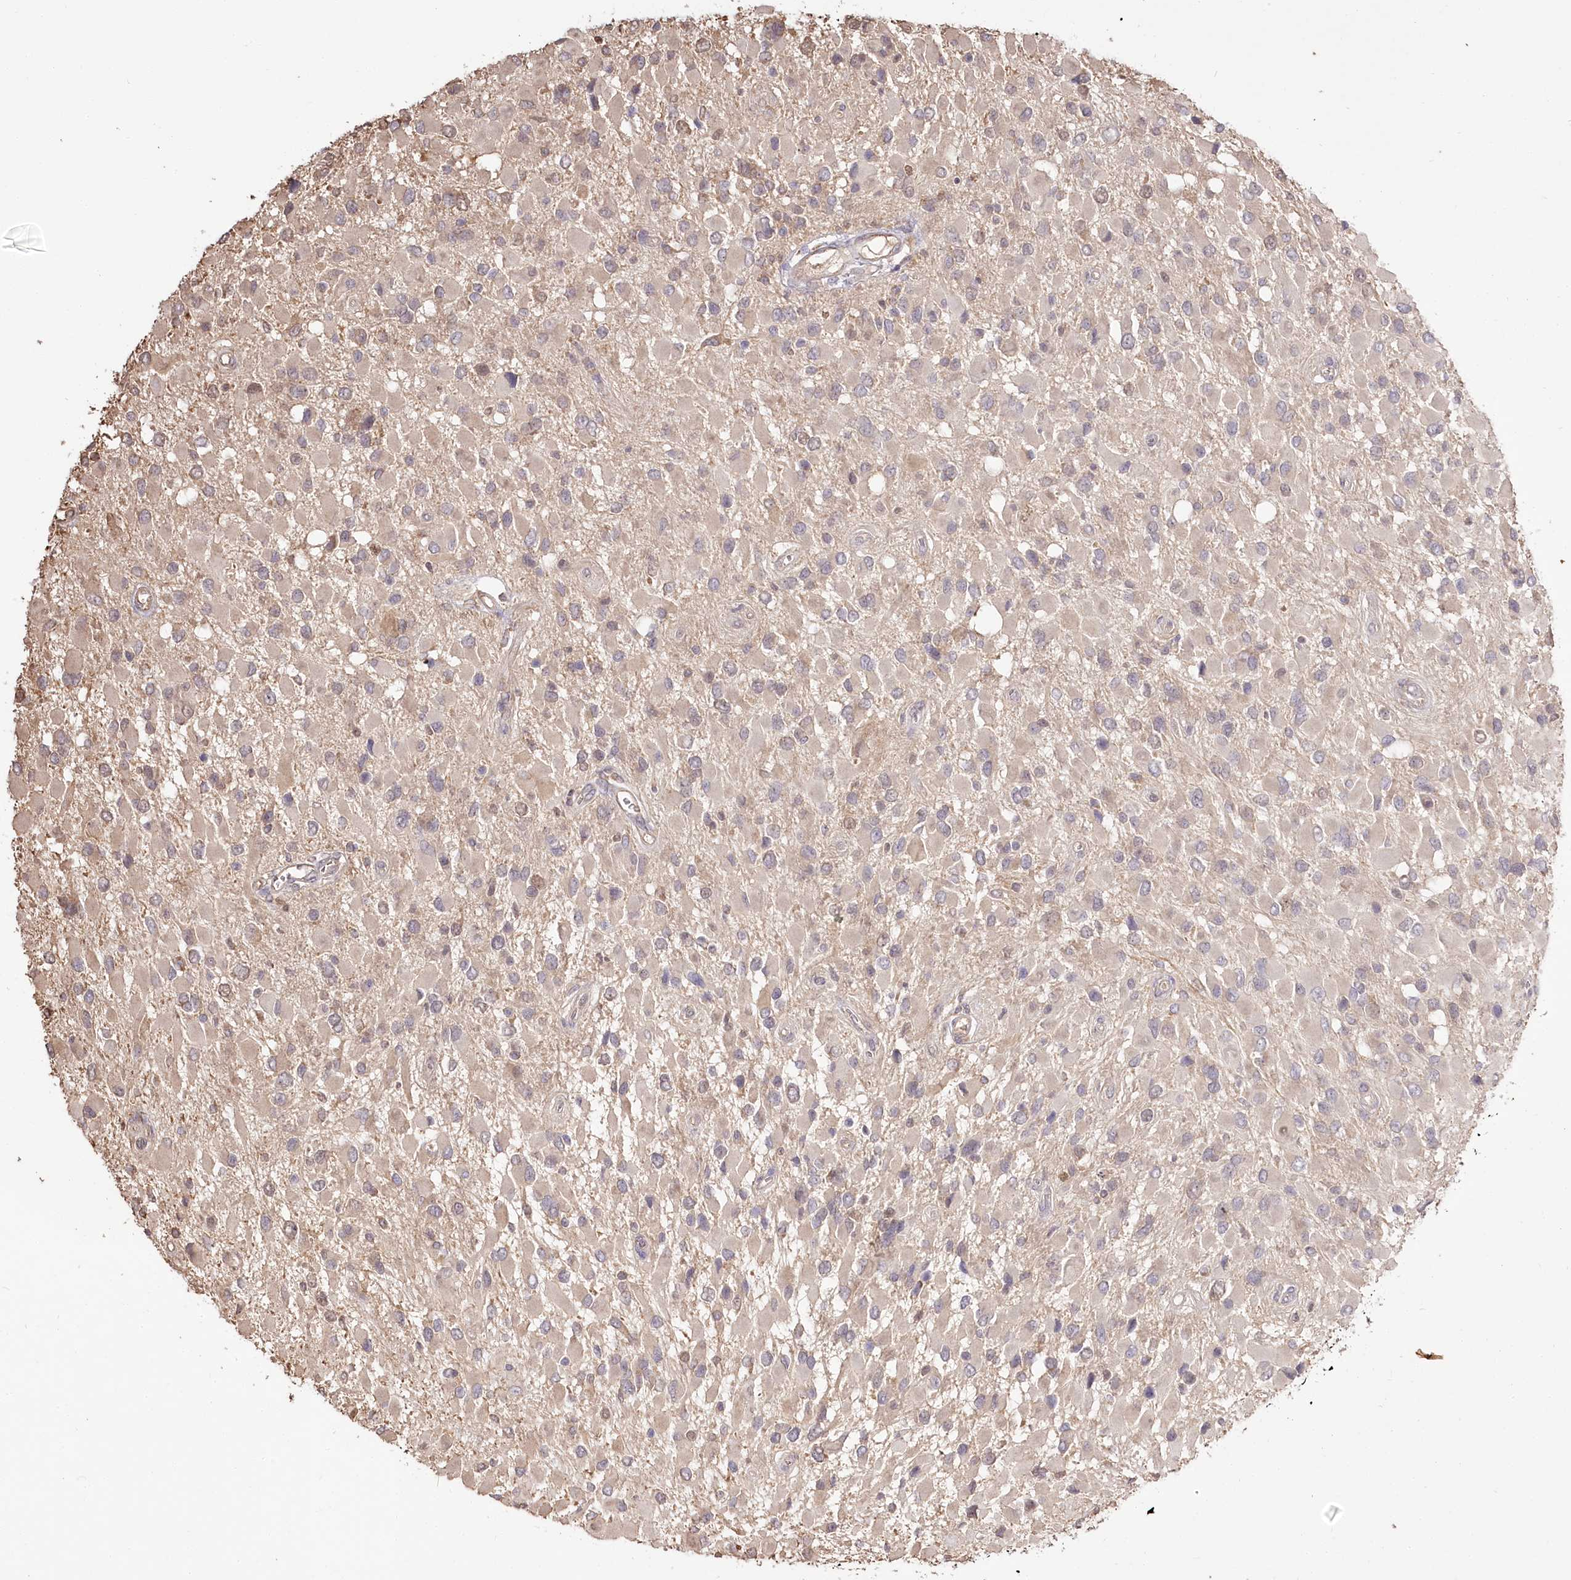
{"staining": {"intensity": "negative", "quantity": "none", "location": "none"}, "tissue": "glioma", "cell_type": "Tumor cells", "image_type": "cancer", "snomed": [{"axis": "morphology", "description": "Glioma, malignant, High grade"}, {"axis": "topography", "description": "Brain"}], "caption": "This is an IHC histopathology image of human malignant high-grade glioma. There is no expression in tumor cells.", "gene": "R3HDM2", "patient": {"sex": "male", "age": 53}}